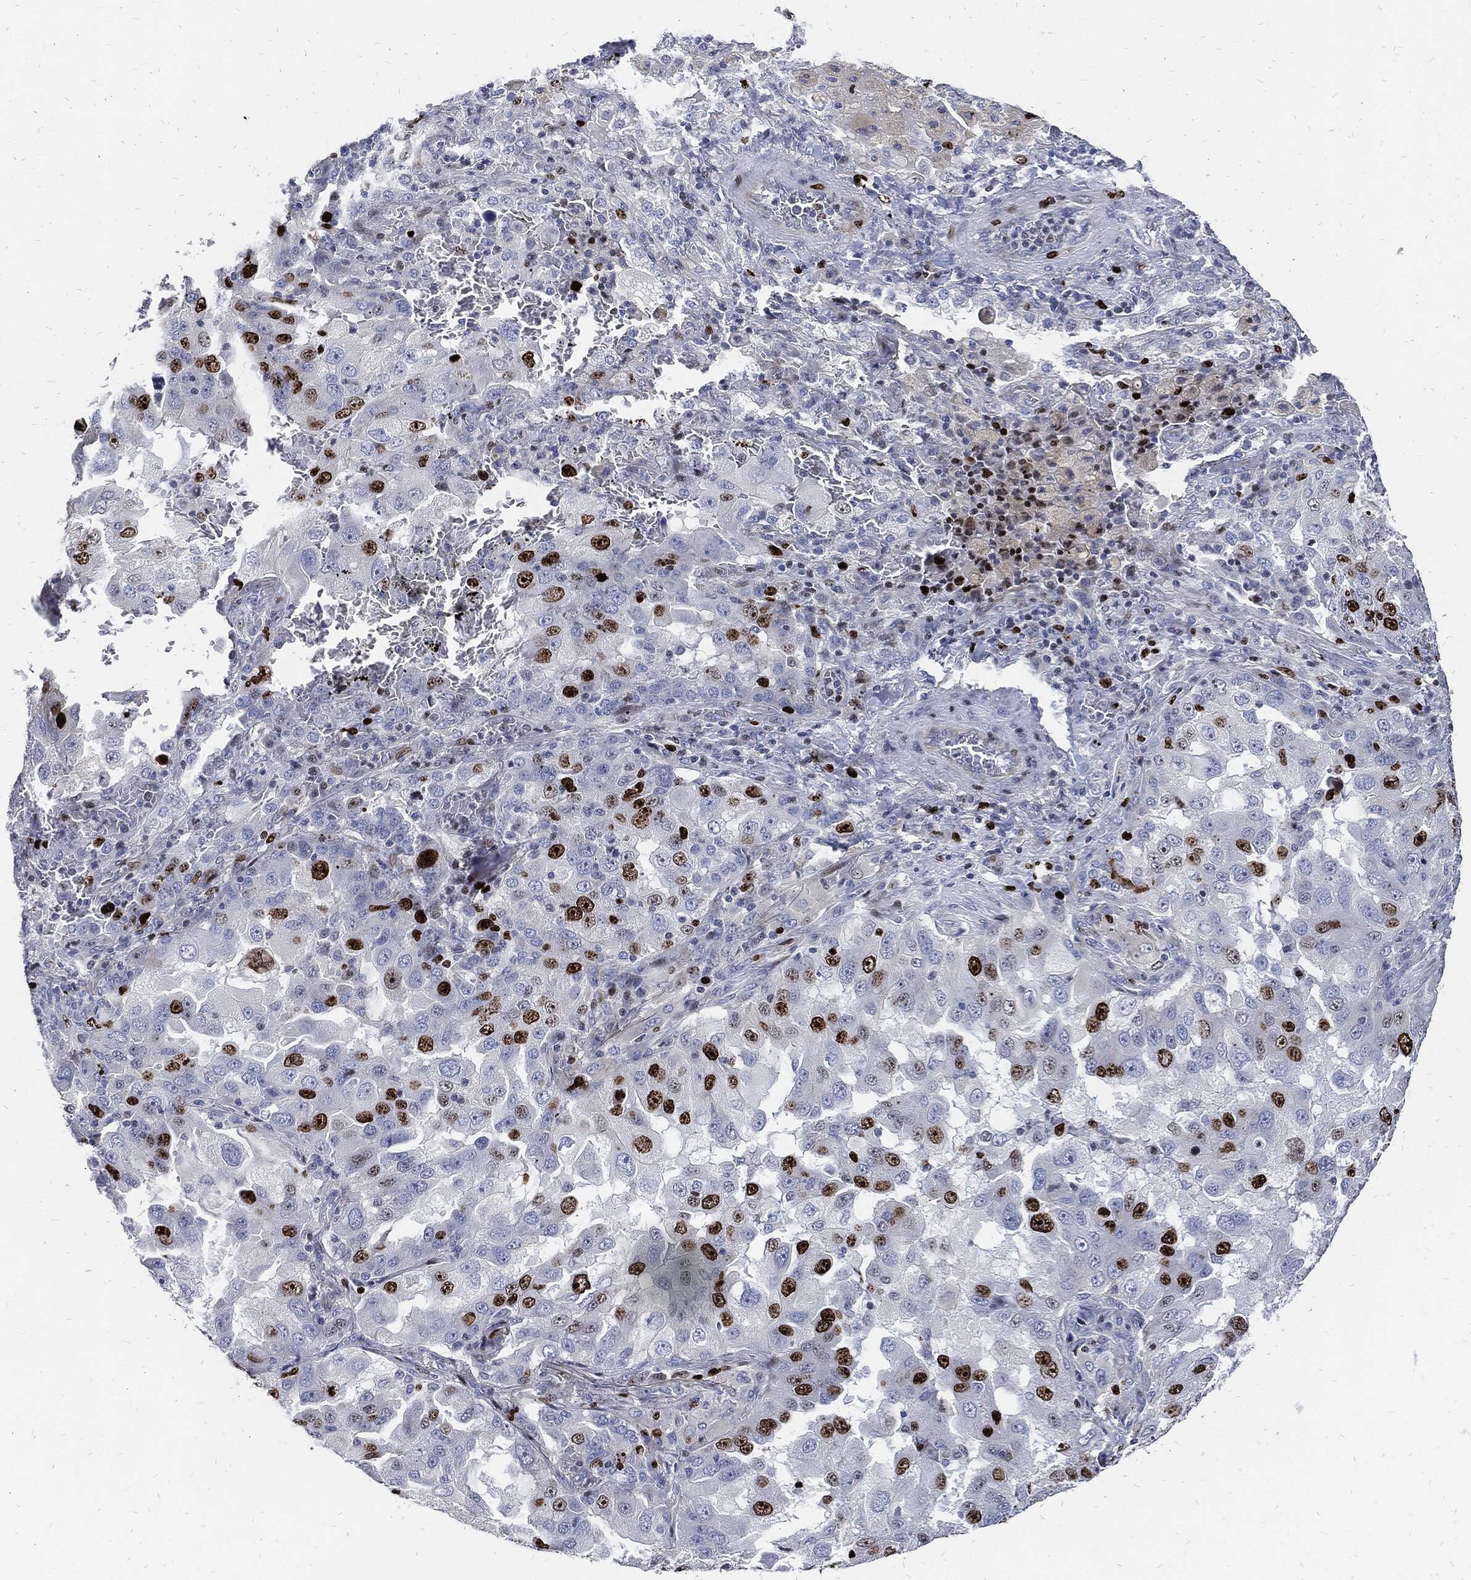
{"staining": {"intensity": "strong", "quantity": "<25%", "location": "nuclear"}, "tissue": "lung cancer", "cell_type": "Tumor cells", "image_type": "cancer", "snomed": [{"axis": "morphology", "description": "Adenocarcinoma, NOS"}, {"axis": "topography", "description": "Lung"}], "caption": "Brown immunohistochemical staining in adenocarcinoma (lung) shows strong nuclear positivity in about <25% of tumor cells.", "gene": "MKI67", "patient": {"sex": "female", "age": 61}}